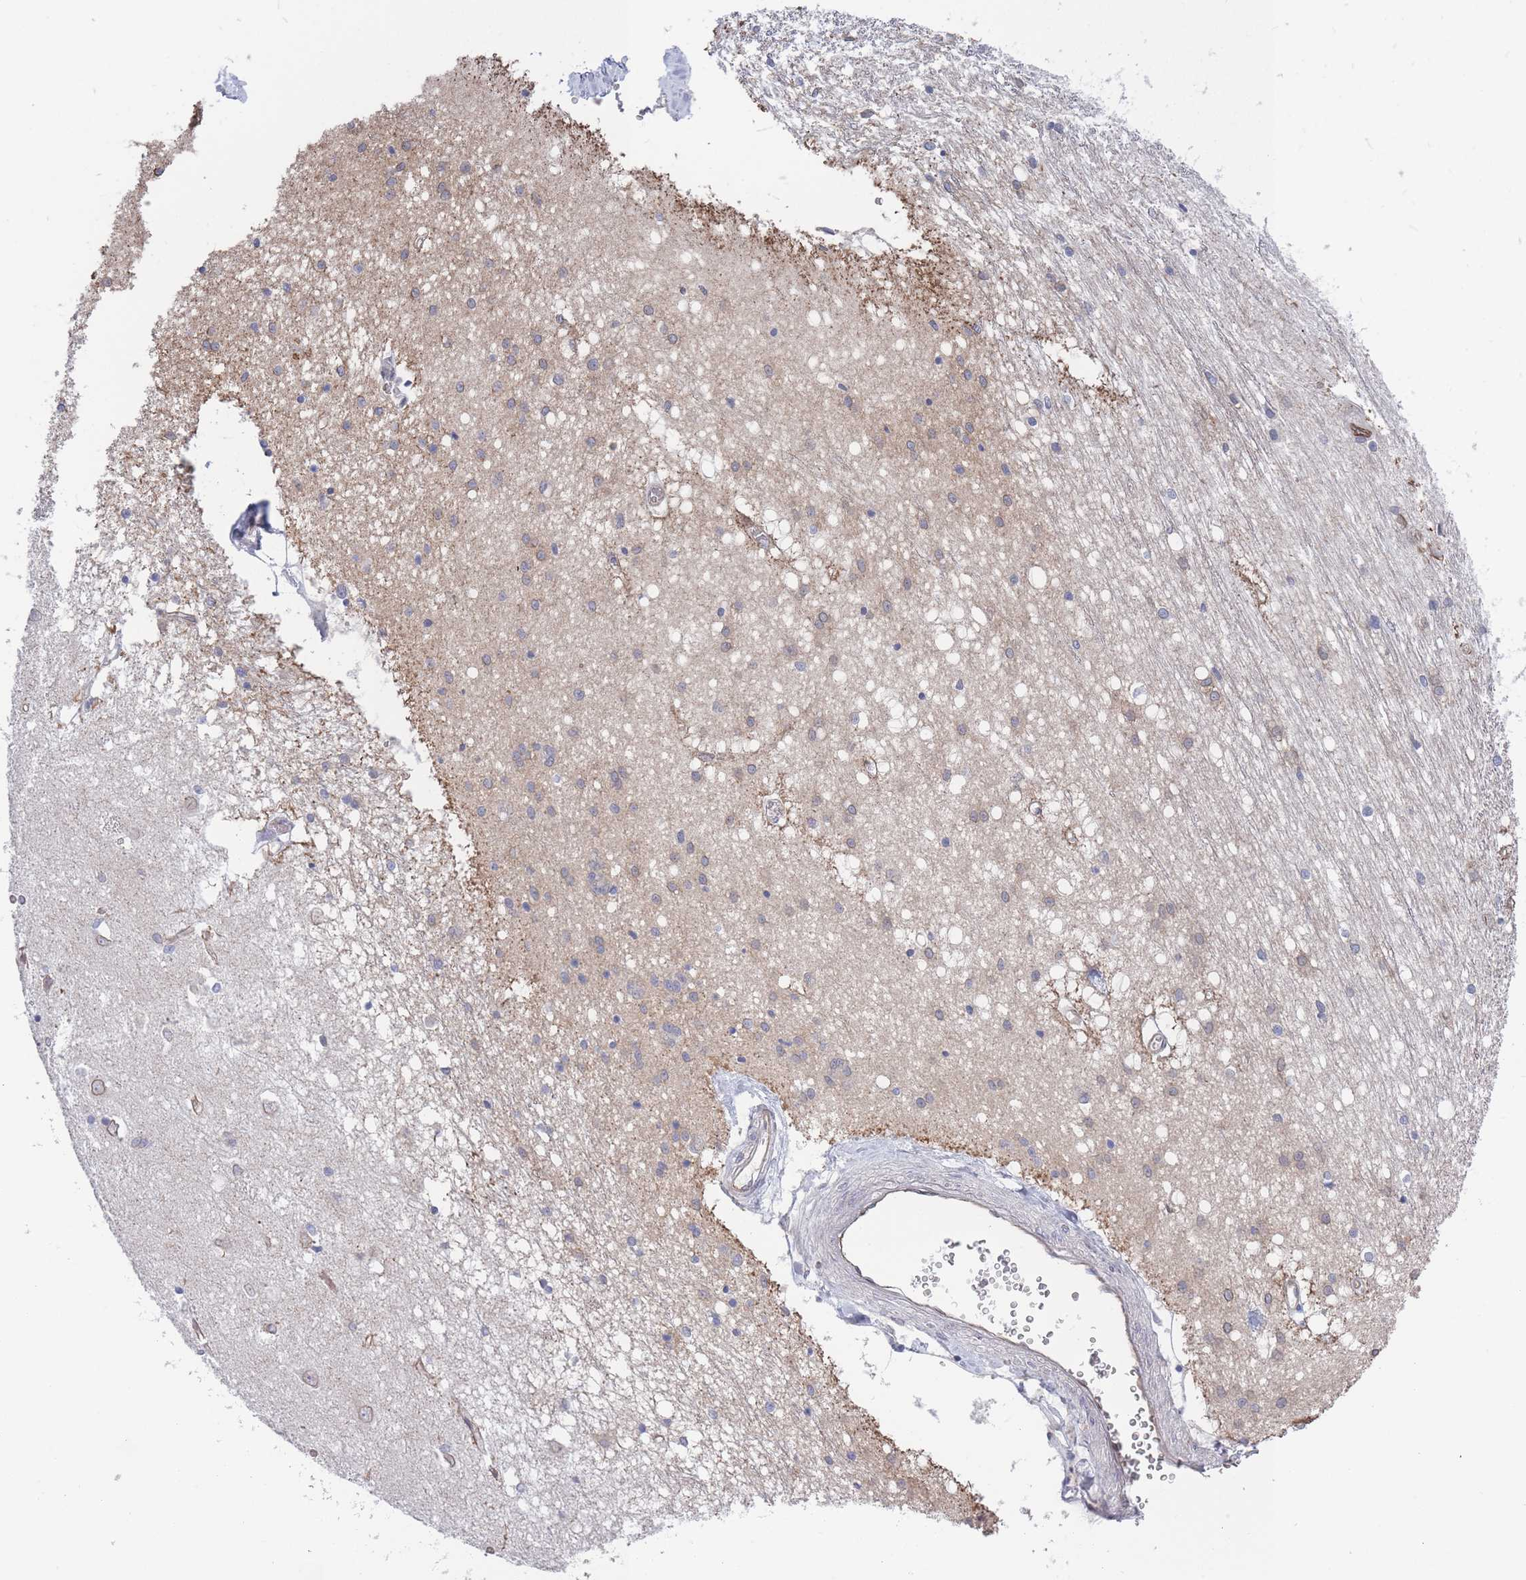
{"staining": {"intensity": "moderate", "quantity": "25%-75%", "location": "cytoplasmic/membranous,nuclear"}, "tissue": "caudate", "cell_type": "Glial cells", "image_type": "normal", "snomed": [{"axis": "morphology", "description": "Normal tissue, NOS"}, {"axis": "topography", "description": "Lateral ventricle wall"}], "caption": "A medium amount of moderate cytoplasmic/membranous,nuclear positivity is appreciated in approximately 25%-75% of glial cells in benign caudate.", "gene": "SLC1A6", "patient": {"sex": "male", "age": 37}}